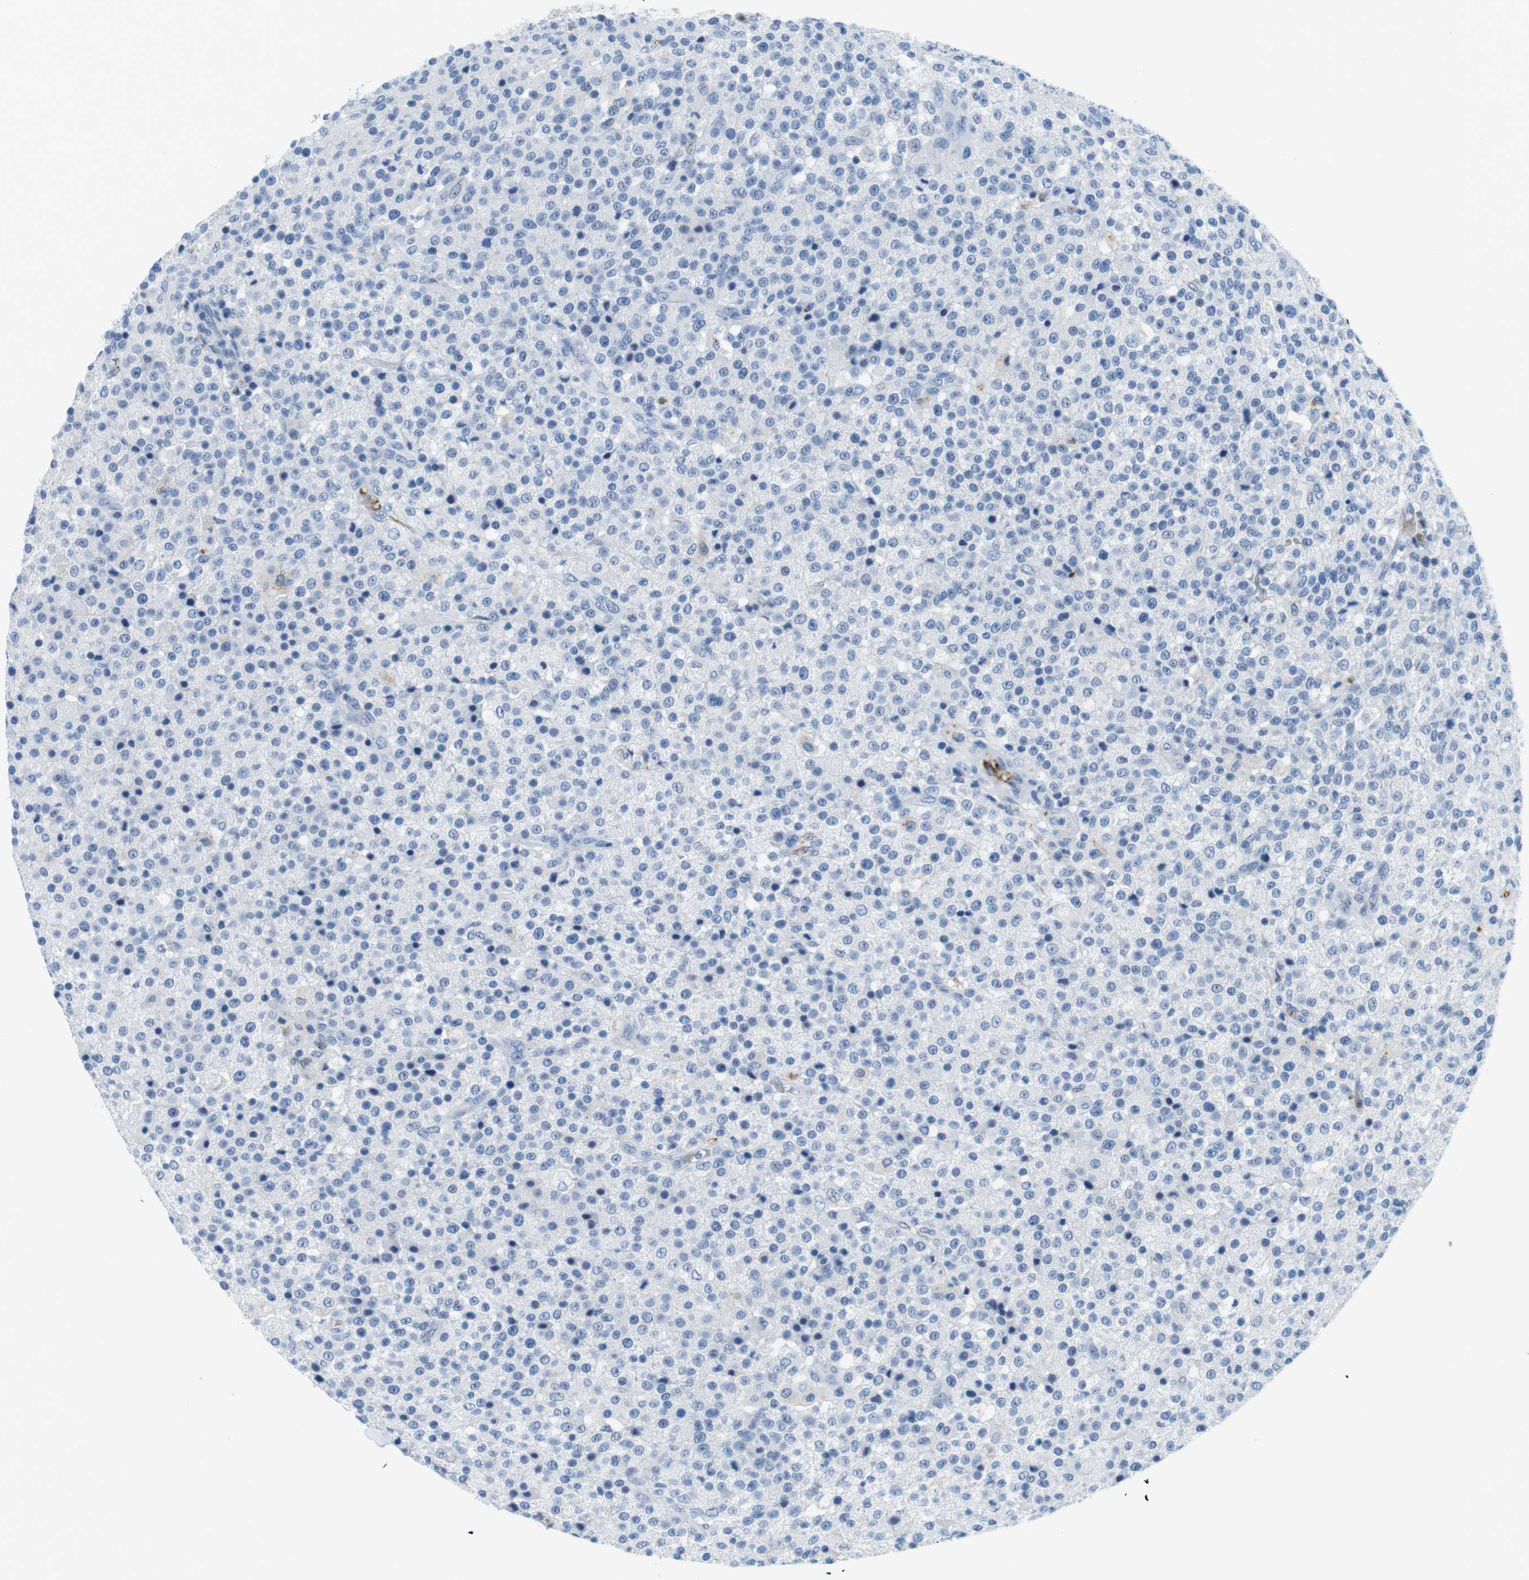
{"staining": {"intensity": "negative", "quantity": "none", "location": "none"}, "tissue": "testis cancer", "cell_type": "Tumor cells", "image_type": "cancer", "snomed": [{"axis": "morphology", "description": "Seminoma, NOS"}, {"axis": "topography", "description": "Testis"}], "caption": "Tumor cells show no significant protein positivity in testis seminoma.", "gene": "TFAP2C", "patient": {"sex": "male", "age": 59}}